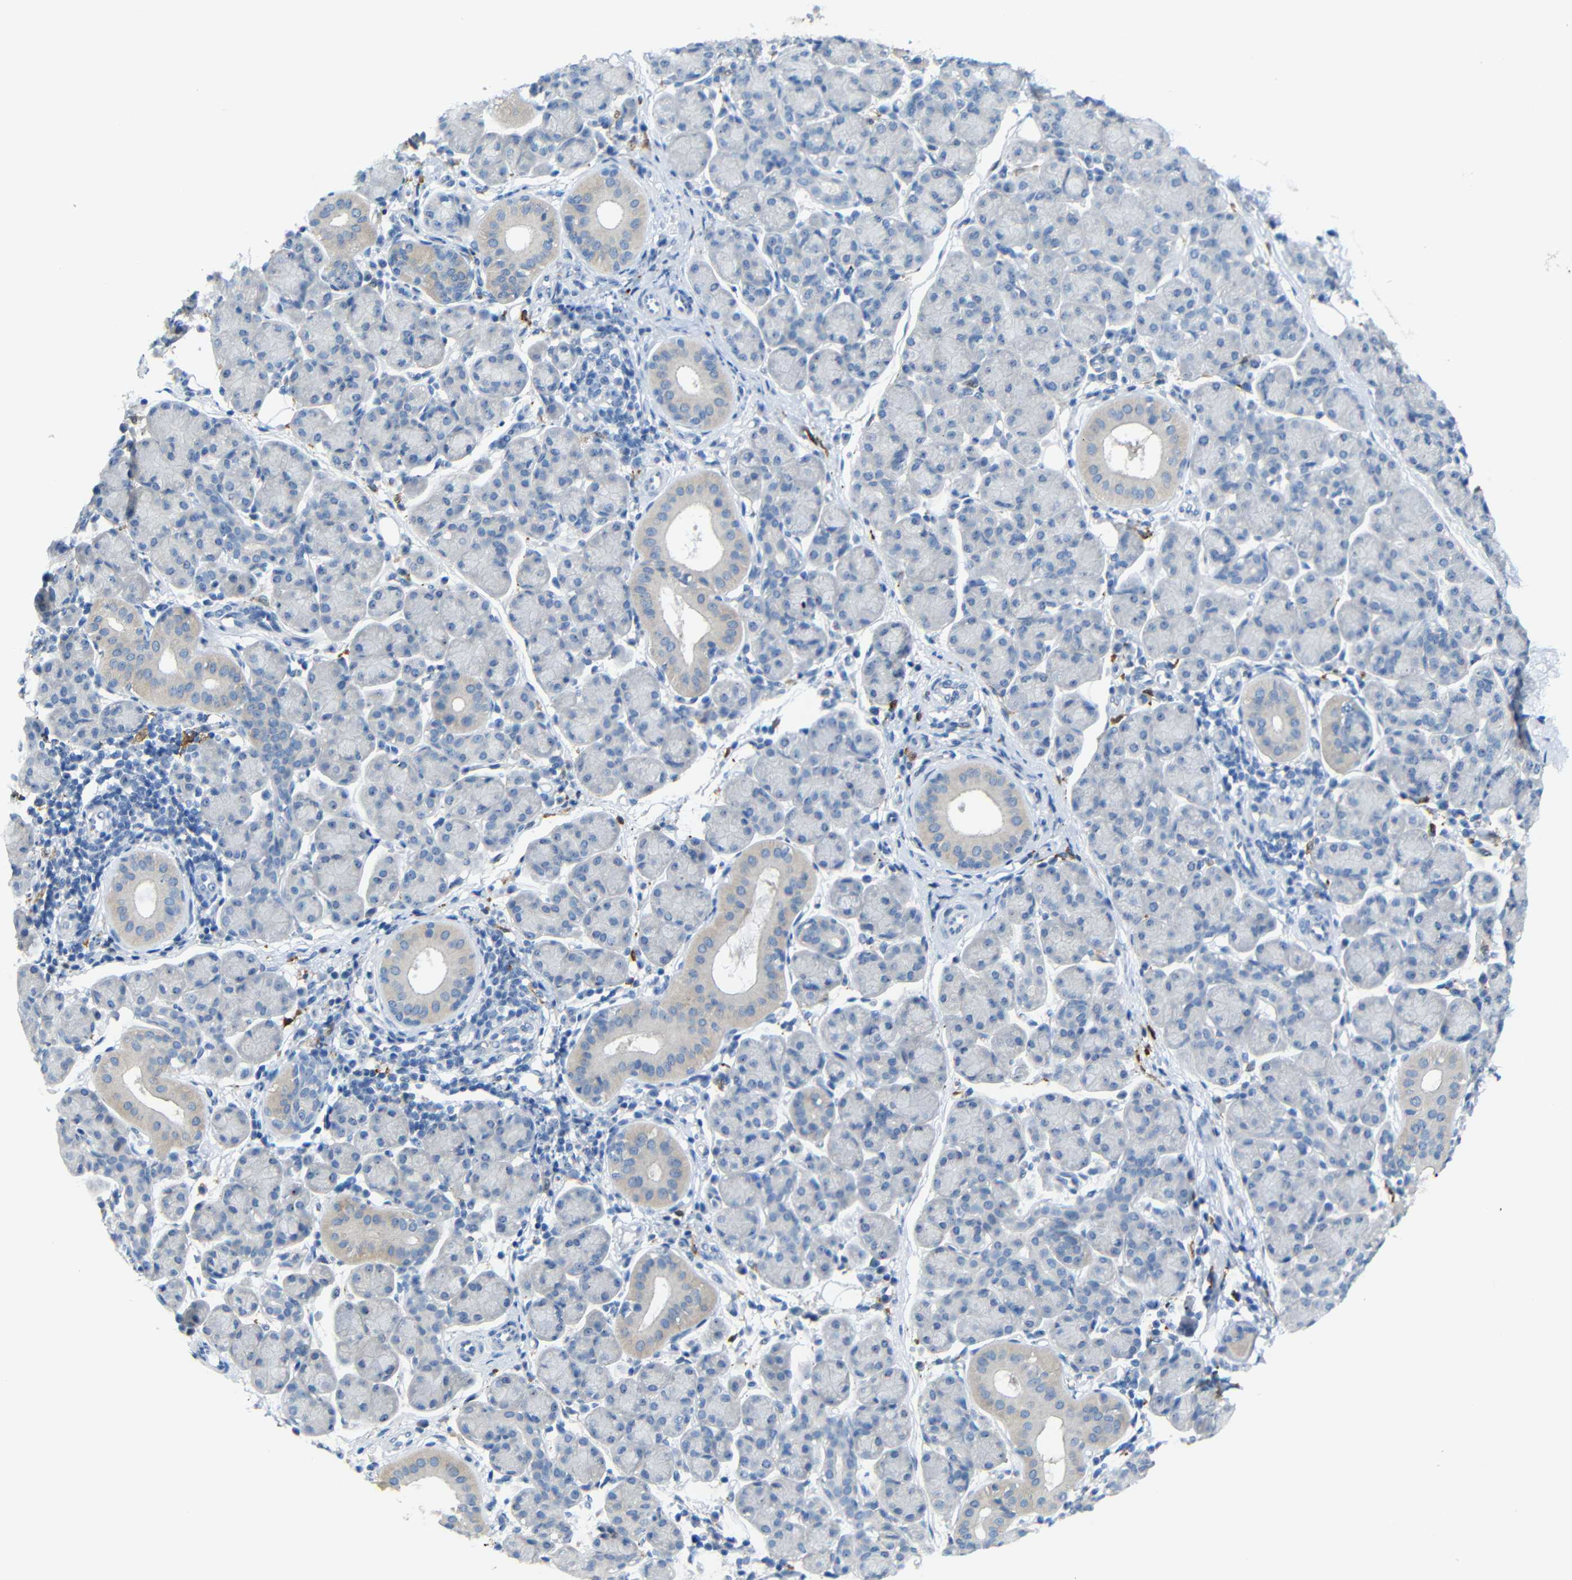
{"staining": {"intensity": "weak", "quantity": "<25%", "location": "cytoplasmic/membranous"}, "tissue": "salivary gland", "cell_type": "Glandular cells", "image_type": "normal", "snomed": [{"axis": "morphology", "description": "Normal tissue, NOS"}, {"axis": "morphology", "description": "Inflammation, NOS"}, {"axis": "topography", "description": "Lymph node"}, {"axis": "topography", "description": "Salivary gland"}], "caption": "This histopathology image is of unremarkable salivary gland stained with immunohistochemistry (IHC) to label a protein in brown with the nuclei are counter-stained blue. There is no staining in glandular cells.", "gene": "C1orf210", "patient": {"sex": "male", "age": 3}}